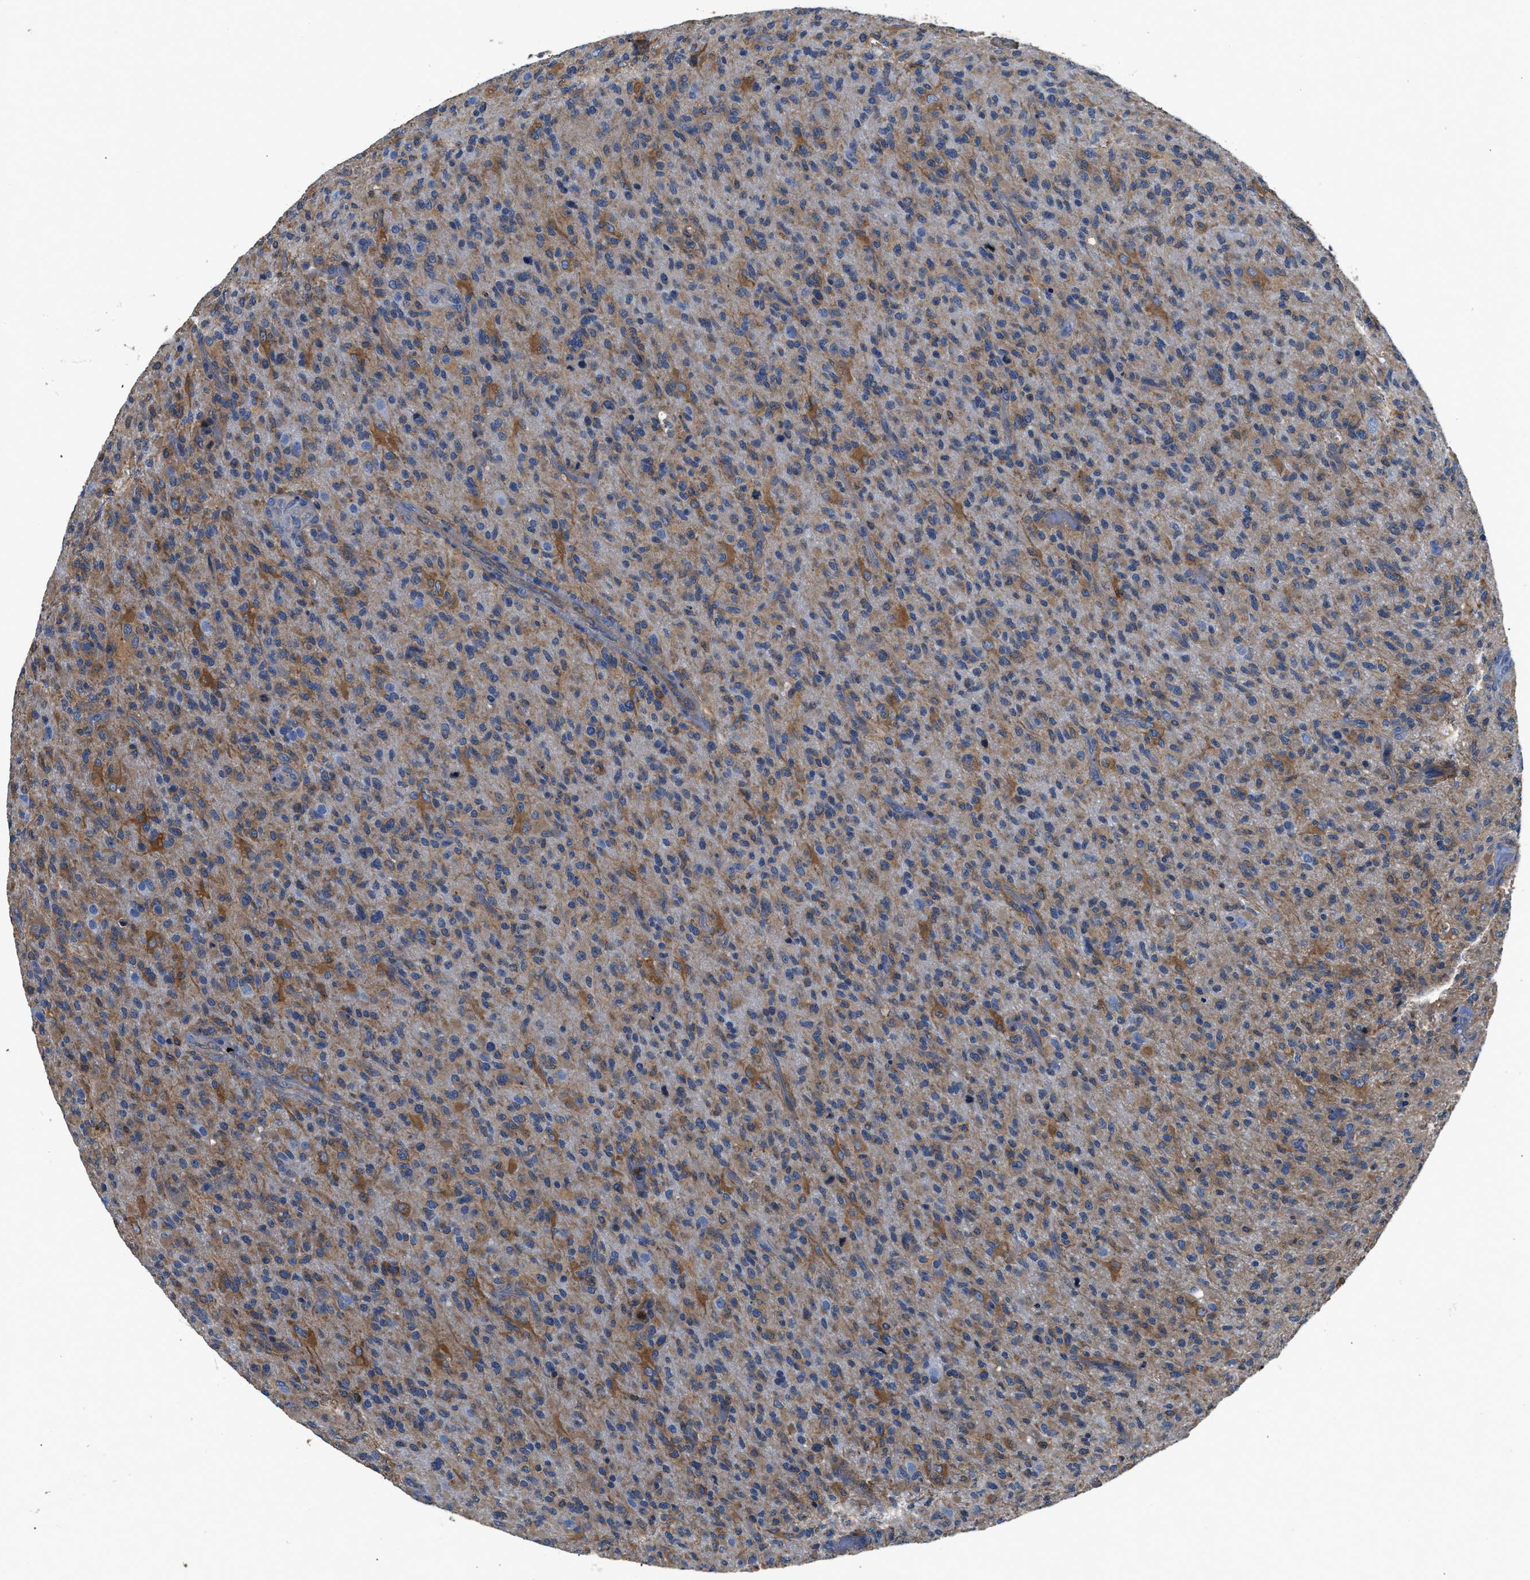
{"staining": {"intensity": "moderate", "quantity": ">75%", "location": "cytoplasmic/membranous"}, "tissue": "glioma", "cell_type": "Tumor cells", "image_type": "cancer", "snomed": [{"axis": "morphology", "description": "Glioma, malignant, High grade"}, {"axis": "topography", "description": "Brain"}], "caption": "The histopathology image demonstrates immunohistochemical staining of malignant glioma (high-grade). There is moderate cytoplasmic/membranous positivity is identified in approximately >75% of tumor cells. The staining was performed using DAB (3,3'-diaminobenzidine), with brown indicating positive protein expression. Nuclei are stained blue with hematoxylin.", "gene": "PKM", "patient": {"sex": "male", "age": 71}}